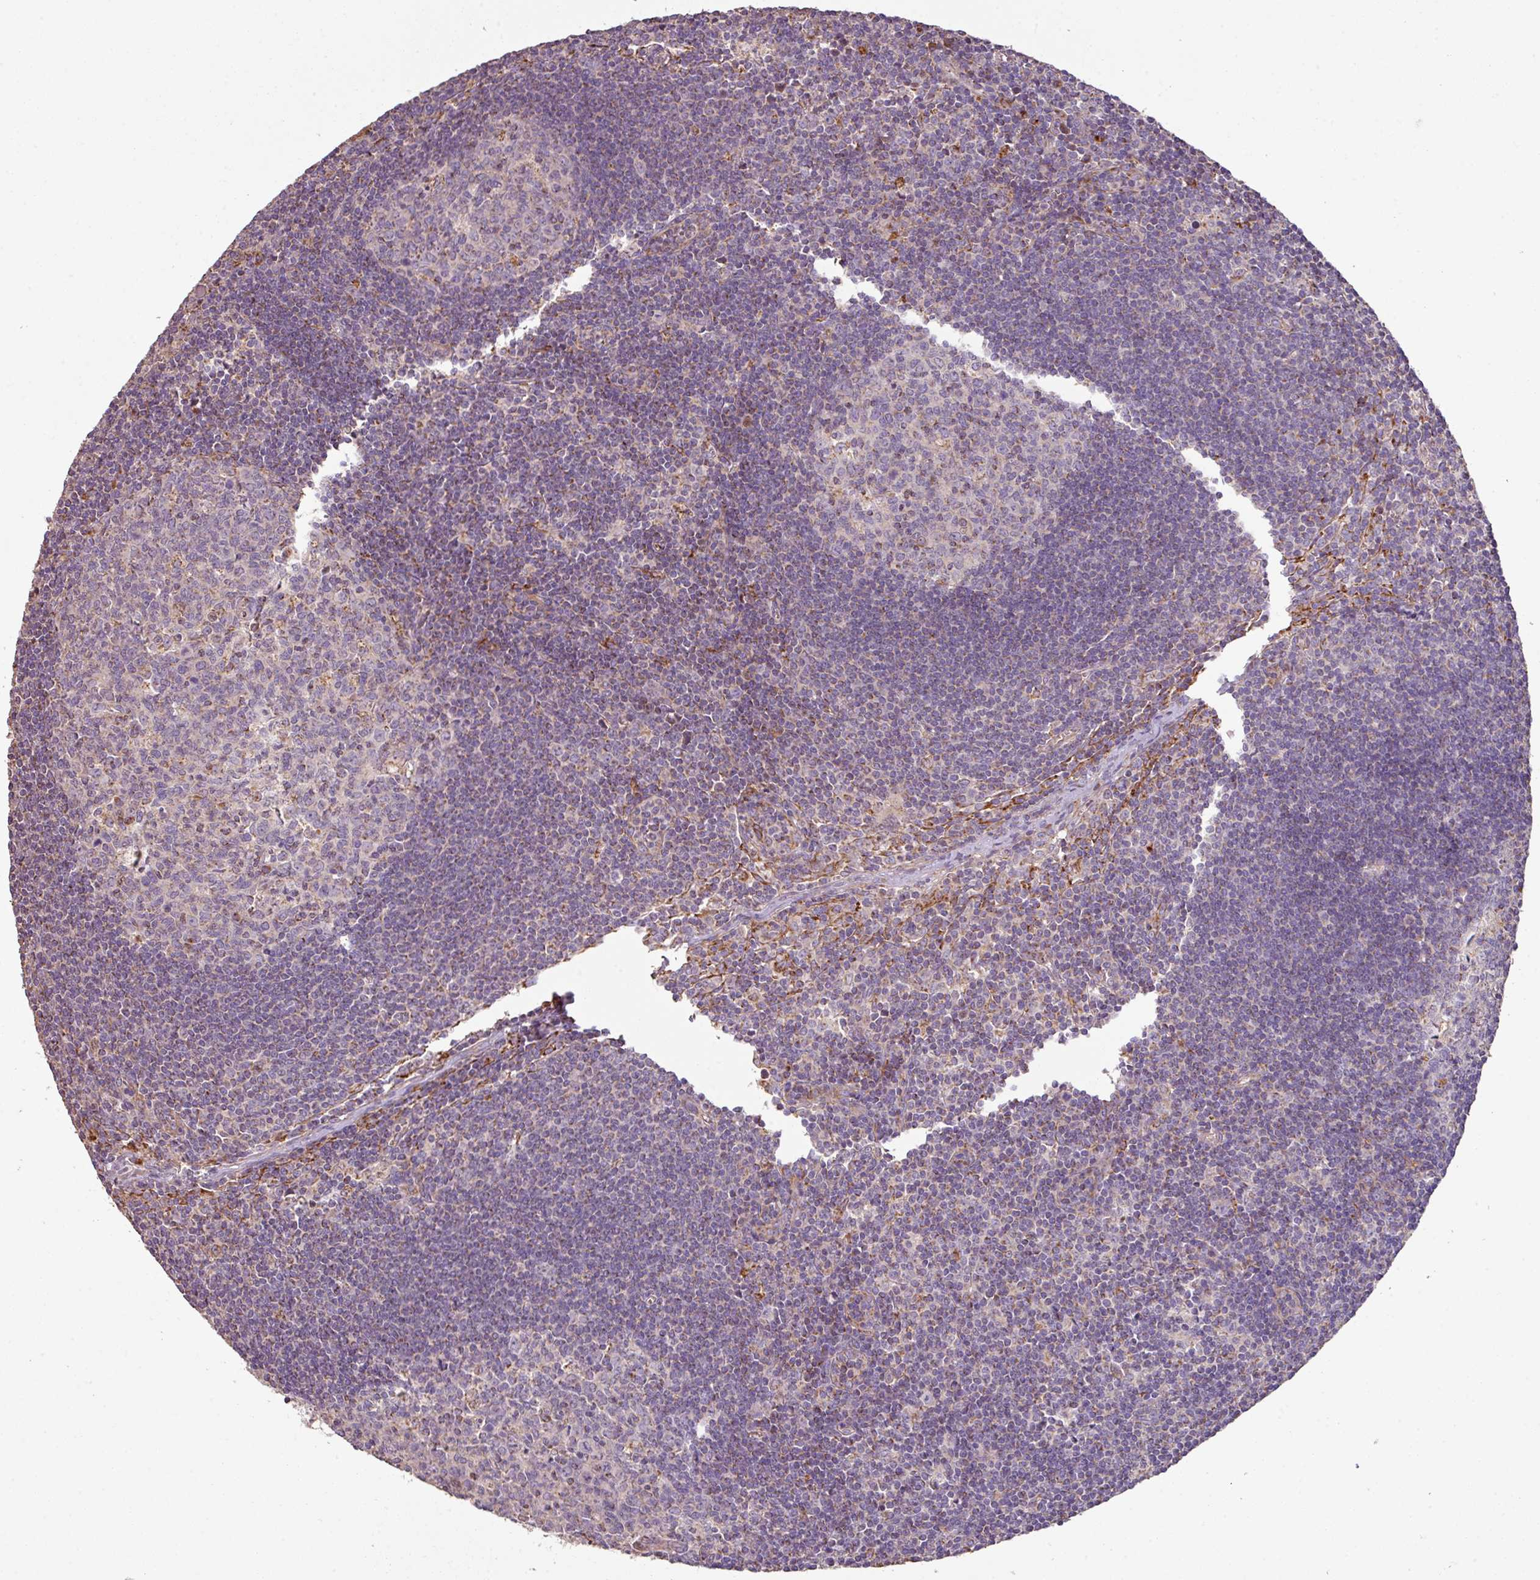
{"staining": {"intensity": "moderate", "quantity": "<25%", "location": "cytoplasmic/membranous"}, "tissue": "lymph node", "cell_type": "Germinal center cells", "image_type": "normal", "snomed": [{"axis": "morphology", "description": "Normal tissue, NOS"}, {"axis": "topography", "description": "Lymph node"}], "caption": "The photomicrograph displays immunohistochemical staining of unremarkable lymph node. There is moderate cytoplasmic/membranous staining is seen in about <25% of germinal center cells.", "gene": "ENSG00000260170", "patient": {"sex": "female", "age": 29}}